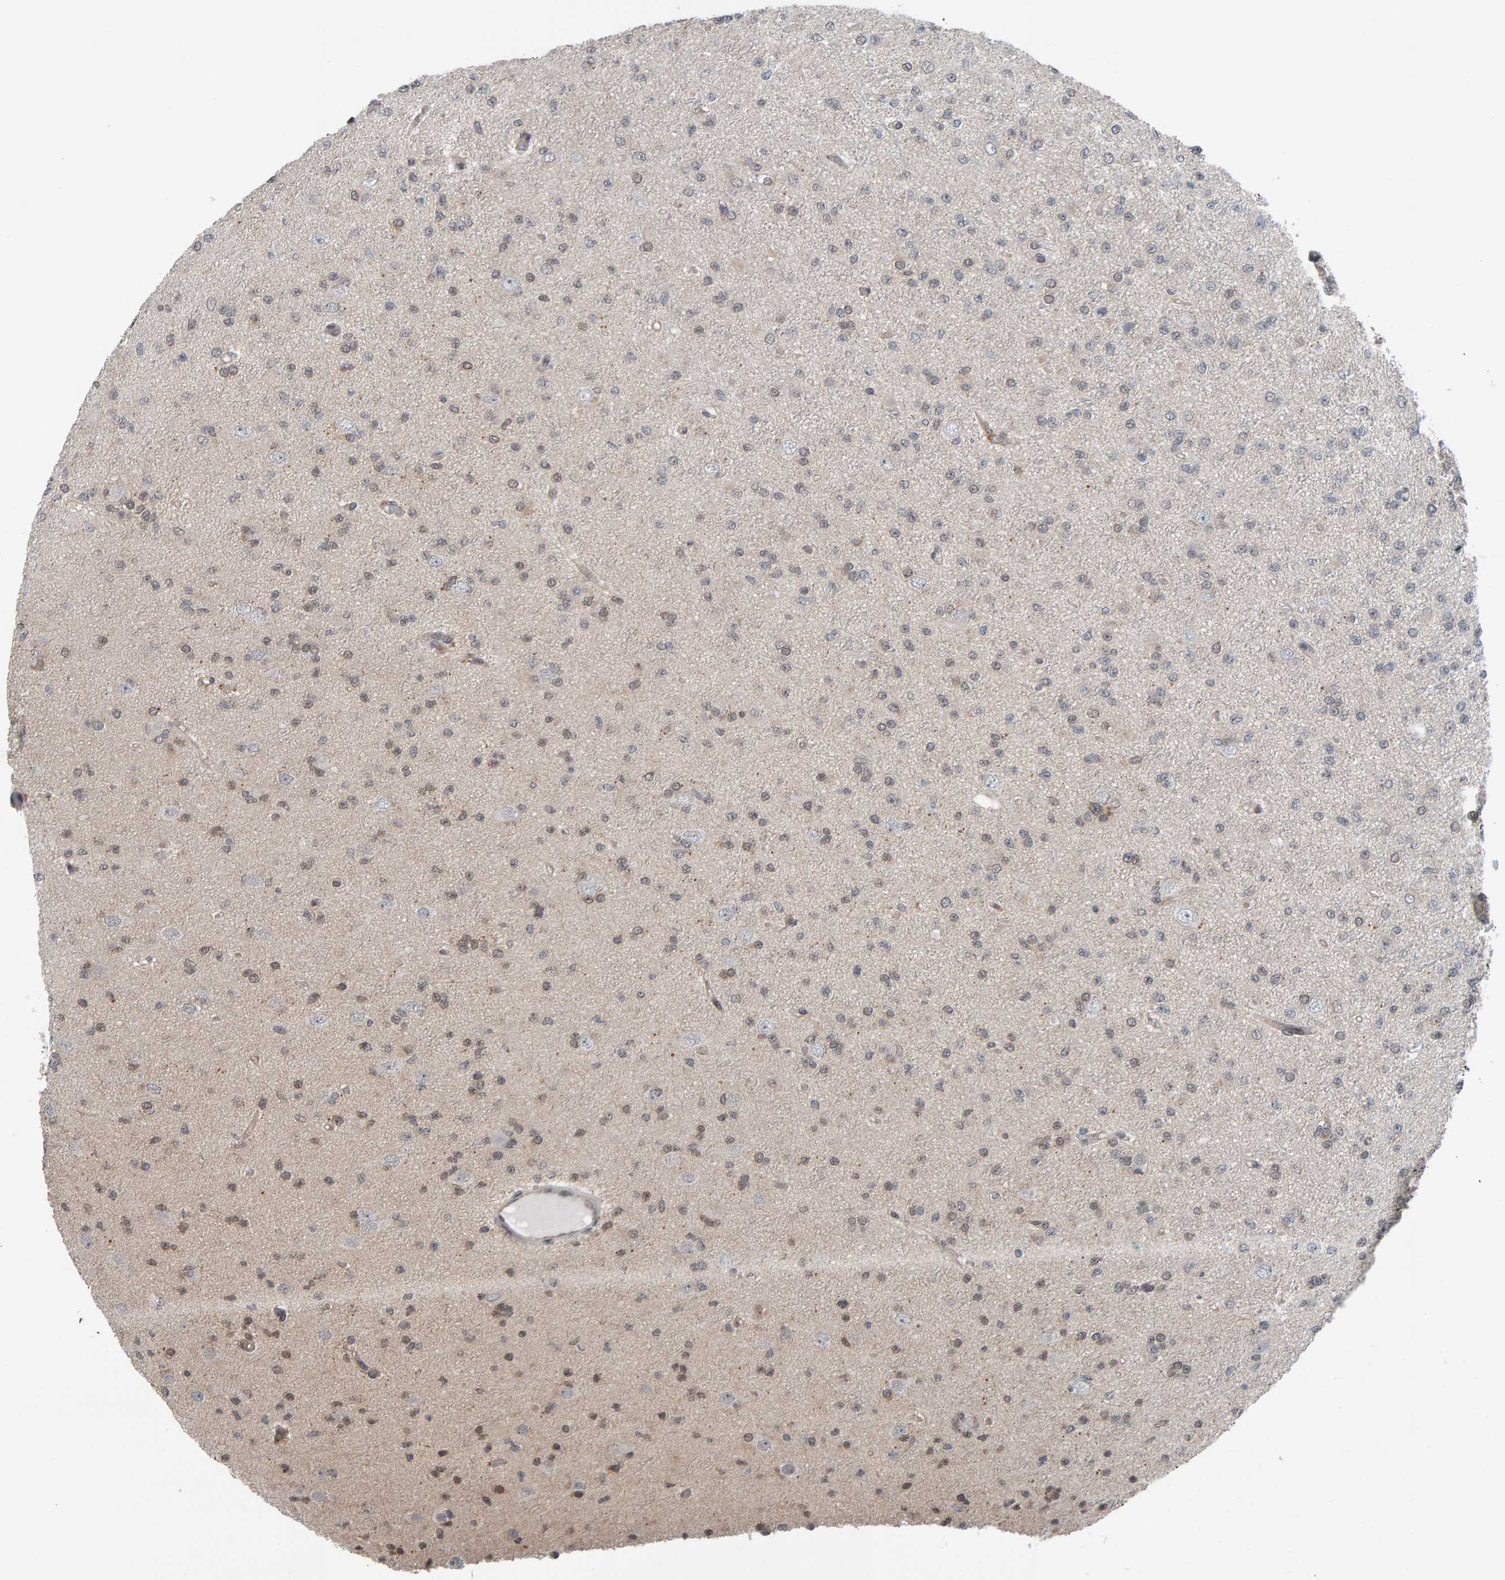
{"staining": {"intensity": "weak", "quantity": "<25%", "location": "nuclear"}, "tissue": "glioma", "cell_type": "Tumor cells", "image_type": "cancer", "snomed": [{"axis": "morphology", "description": "Glioma, malignant, Low grade"}, {"axis": "topography", "description": "Brain"}], "caption": "This is an IHC image of human low-grade glioma (malignant). There is no staining in tumor cells.", "gene": "COASY", "patient": {"sex": "female", "age": 22}}